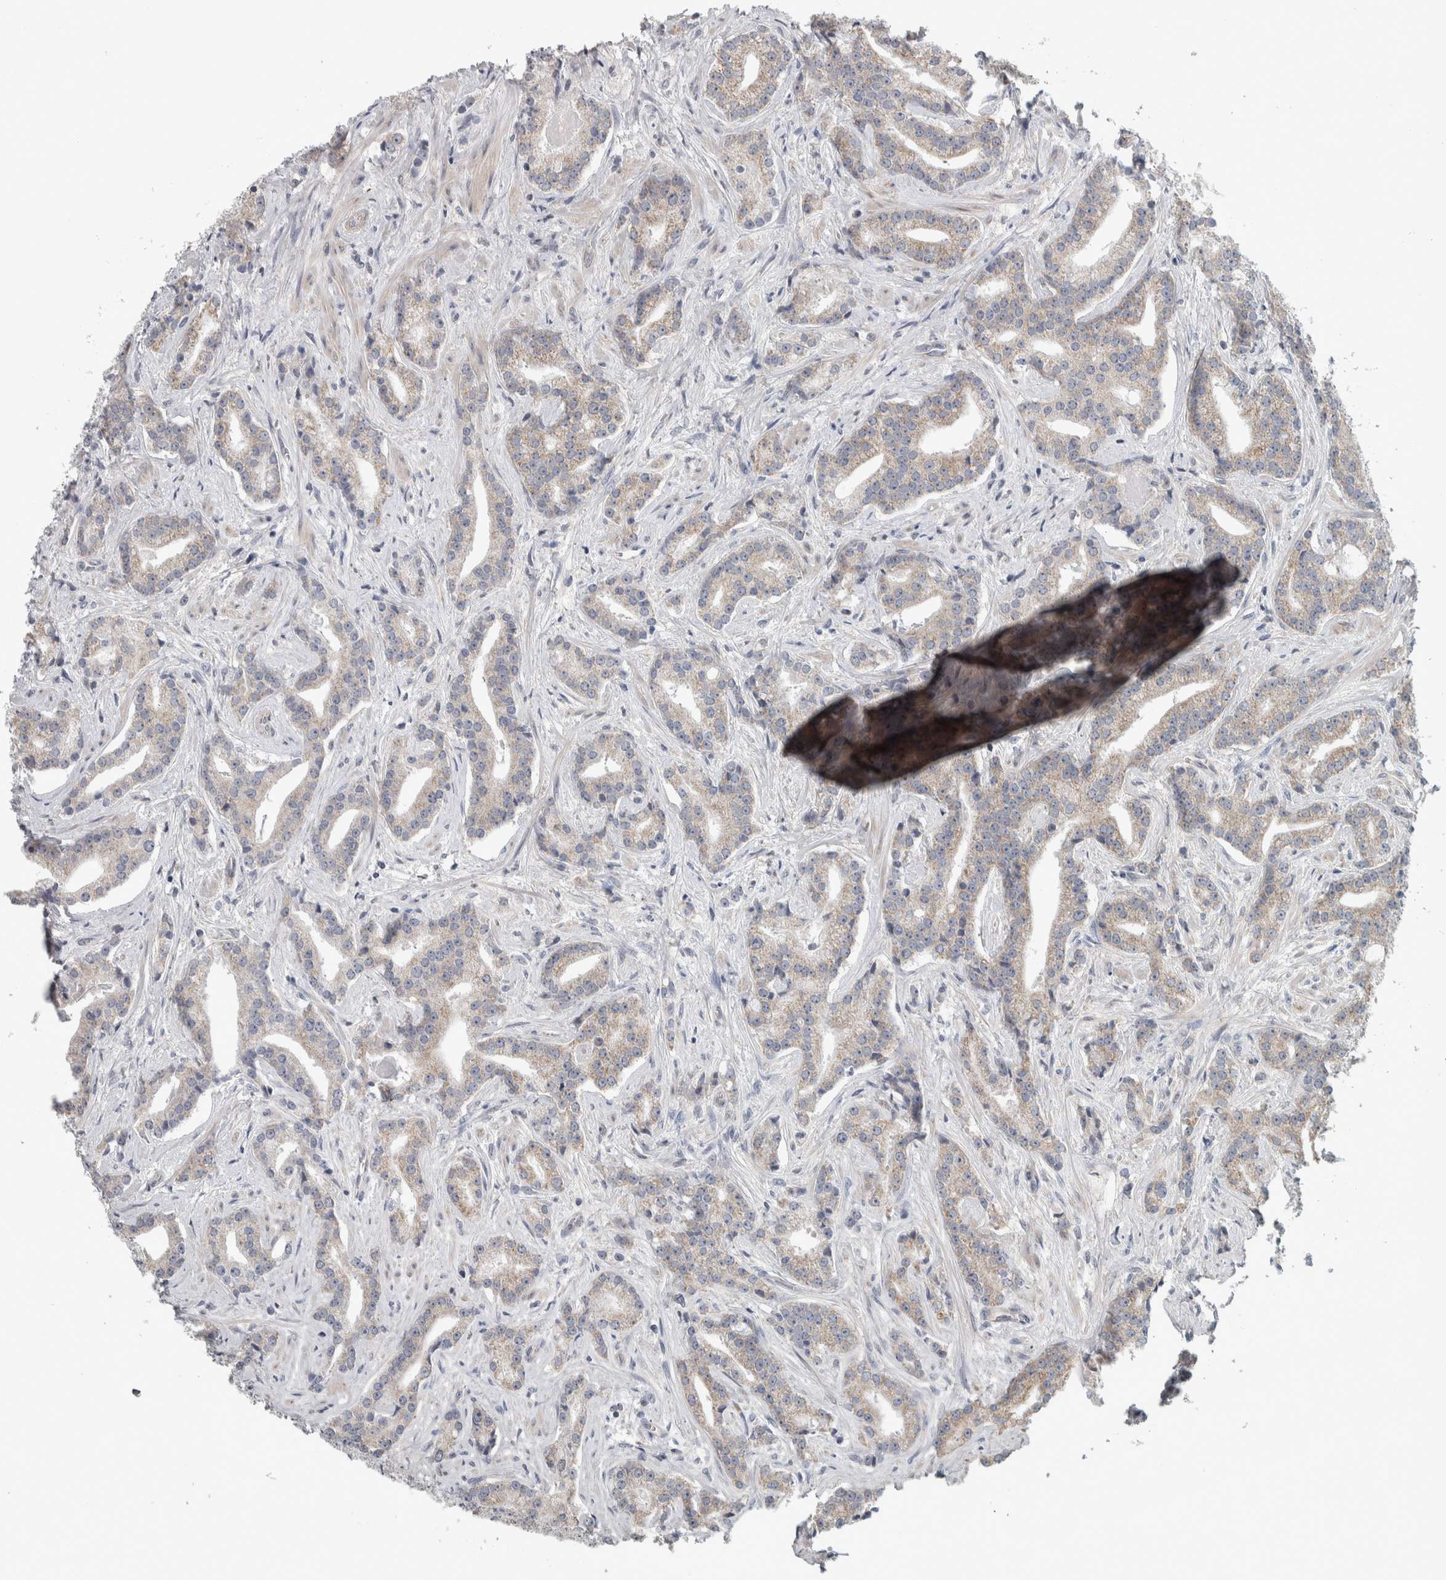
{"staining": {"intensity": "negative", "quantity": "none", "location": "none"}, "tissue": "prostate cancer", "cell_type": "Tumor cells", "image_type": "cancer", "snomed": [{"axis": "morphology", "description": "Adenocarcinoma, Low grade"}, {"axis": "topography", "description": "Prostate"}], "caption": "DAB immunohistochemical staining of human prostate cancer (adenocarcinoma (low-grade)) reveals no significant staining in tumor cells. (Stains: DAB immunohistochemistry (IHC) with hematoxylin counter stain, Microscopy: brightfield microscopy at high magnification).", "gene": "CWC27", "patient": {"sex": "male", "age": 67}}